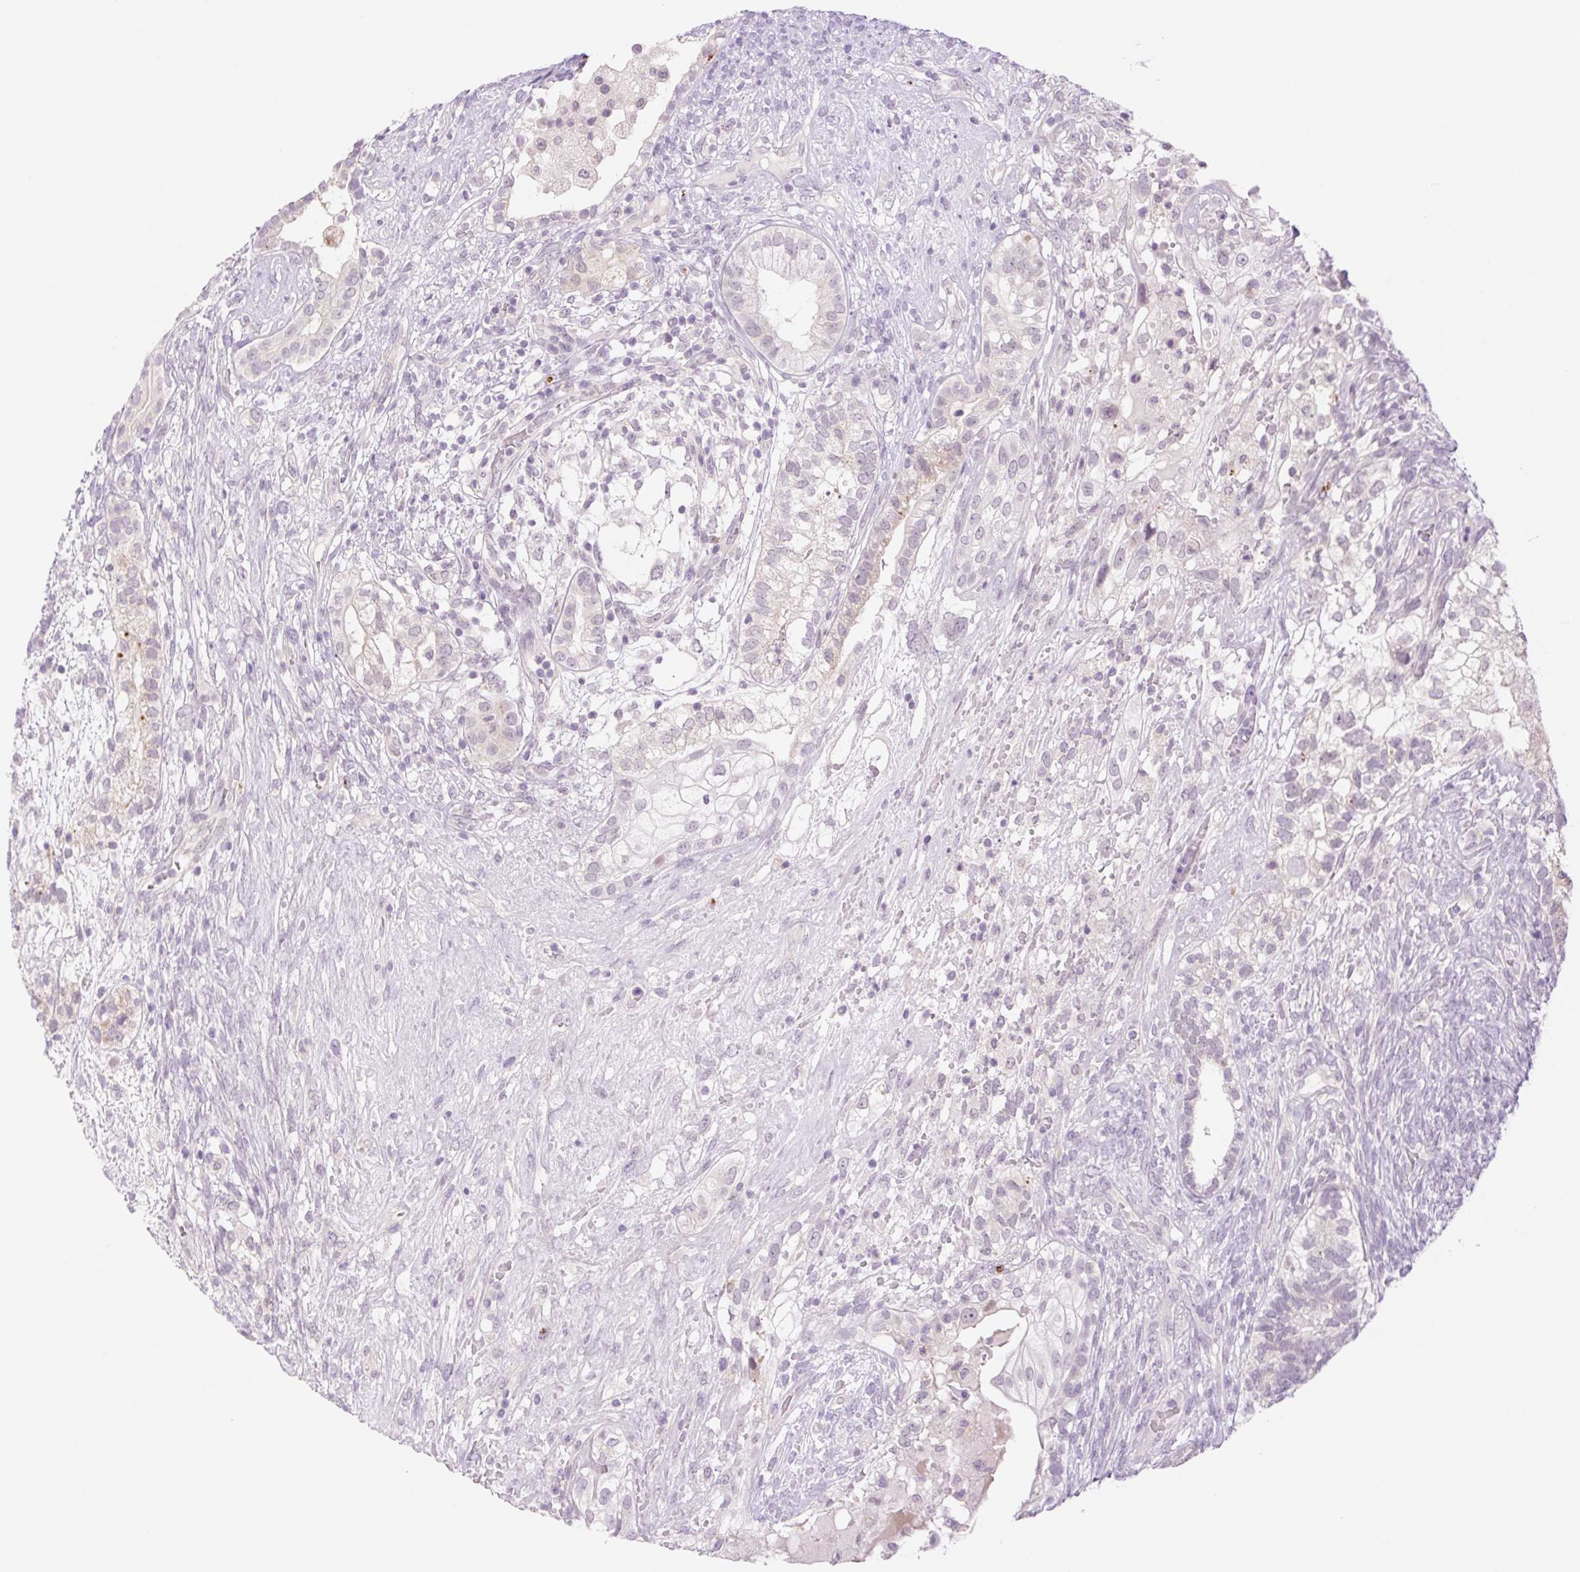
{"staining": {"intensity": "moderate", "quantity": "<25%", "location": "cytoplasmic/membranous"}, "tissue": "testis cancer", "cell_type": "Tumor cells", "image_type": "cancer", "snomed": [{"axis": "morphology", "description": "Seminoma, NOS"}, {"axis": "morphology", "description": "Carcinoma, Embryonal, NOS"}, {"axis": "topography", "description": "Testis"}], "caption": "High-power microscopy captured an immunohistochemistry image of testis cancer (embryonal carcinoma), revealing moderate cytoplasmic/membranous staining in about <25% of tumor cells. (brown staining indicates protein expression, while blue staining denotes nuclei).", "gene": "SPRYD4", "patient": {"sex": "male", "age": 41}}